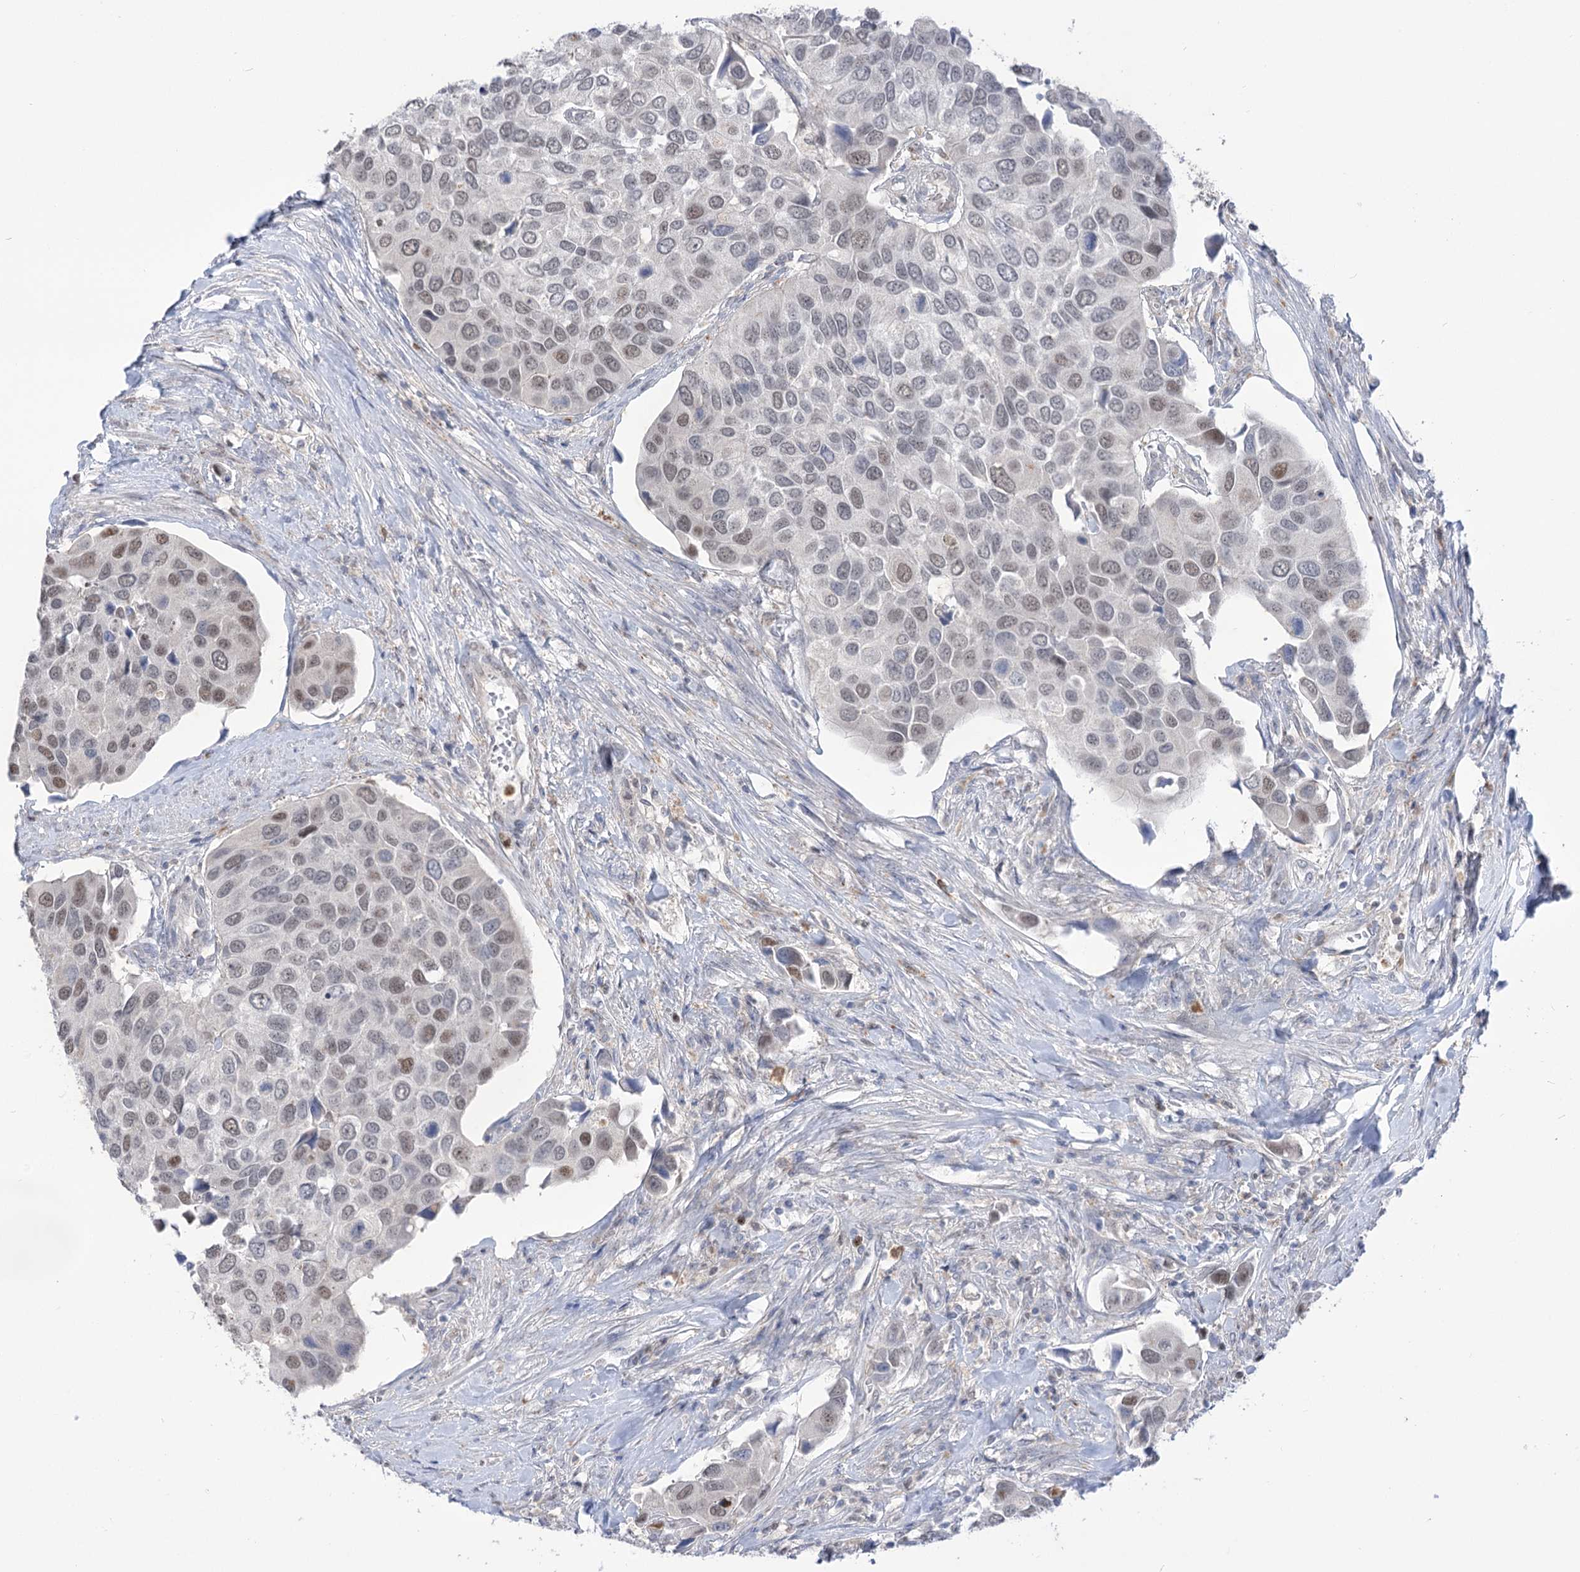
{"staining": {"intensity": "moderate", "quantity": "25%-75%", "location": "nuclear"}, "tissue": "urothelial cancer", "cell_type": "Tumor cells", "image_type": "cancer", "snomed": [{"axis": "morphology", "description": "Urothelial carcinoma, High grade"}, {"axis": "topography", "description": "Urinary bladder"}], "caption": "The immunohistochemical stain labels moderate nuclear expression in tumor cells of urothelial cancer tissue.", "gene": "SIAE", "patient": {"sex": "male", "age": 74}}